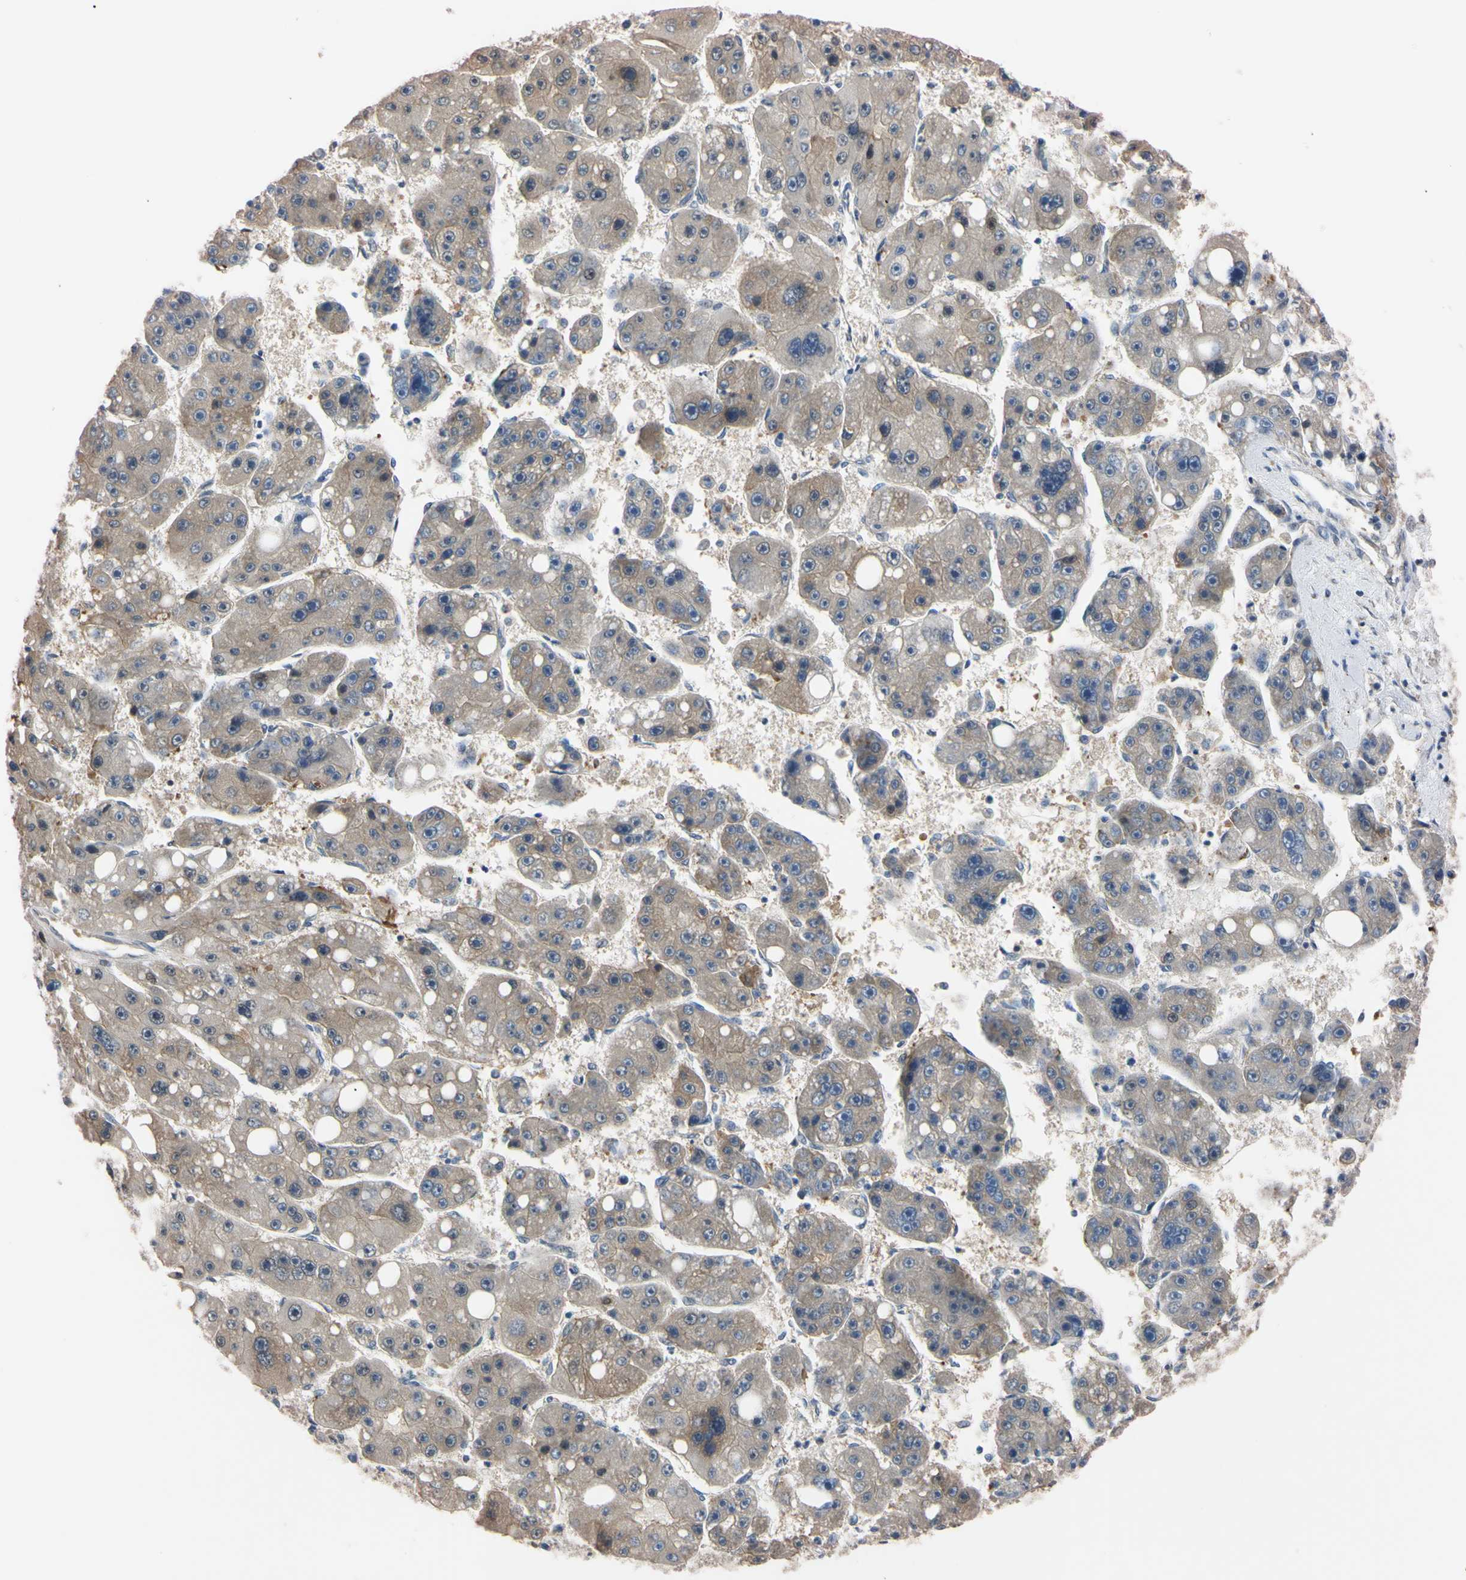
{"staining": {"intensity": "weak", "quantity": ">75%", "location": "cytoplasmic/membranous"}, "tissue": "liver cancer", "cell_type": "Tumor cells", "image_type": "cancer", "snomed": [{"axis": "morphology", "description": "Carcinoma, Hepatocellular, NOS"}, {"axis": "topography", "description": "Liver"}], "caption": "A micrograph showing weak cytoplasmic/membranous positivity in approximately >75% of tumor cells in liver cancer (hepatocellular carcinoma), as visualized by brown immunohistochemical staining.", "gene": "RARS1", "patient": {"sex": "female", "age": 61}}